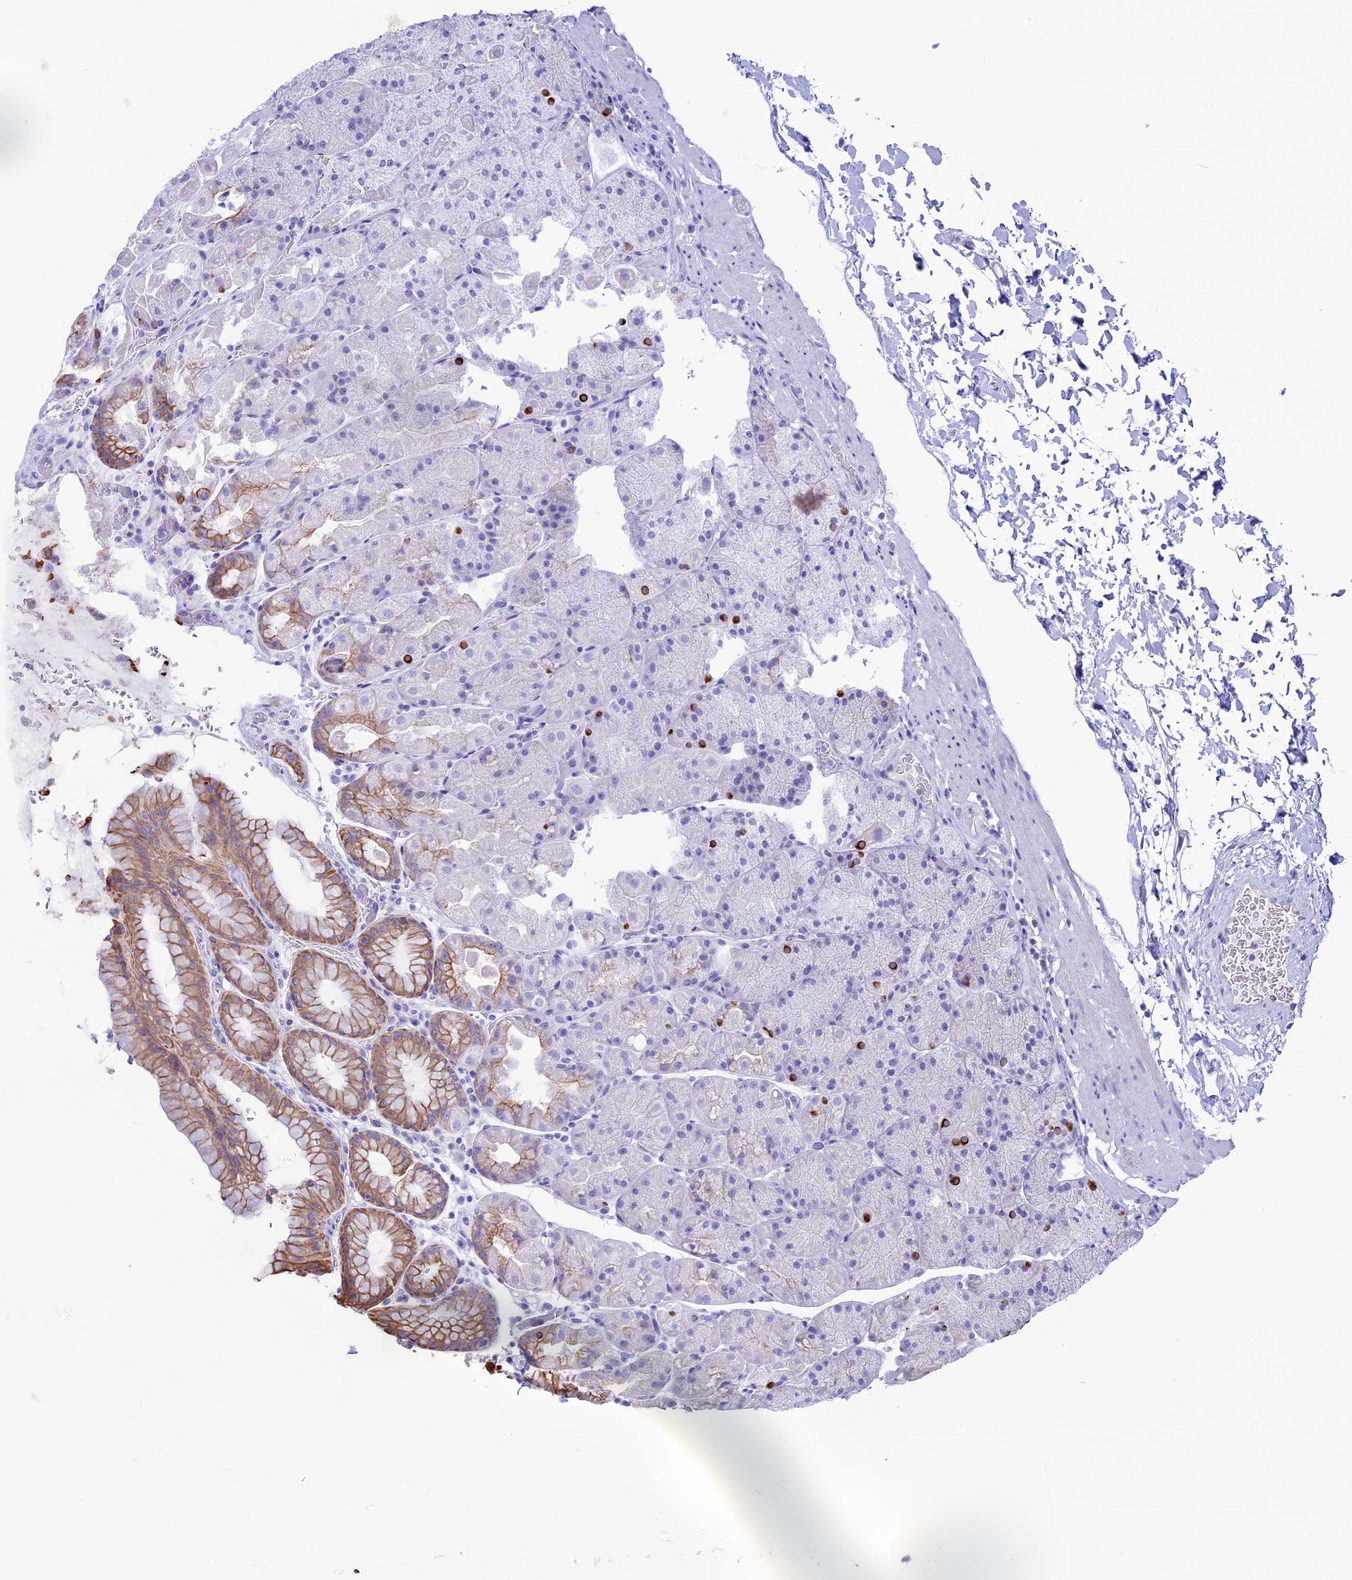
{"staining": {"intensity": "moderate", "quantity": "25%-75%", "location": "cytoplasmic/membranous,nuclear"}, "tissue": "stomach", "cell_type": "Glandular cells", "image_type": "normal", "snomed": [{"axis": "morphology", "description": "Normal tissue, NOS"}, {"axis": "topography", "description": "Stomach, upper"}, {"axis": "topography", "description": "Stomach, lower"}], "caption": "The histopathology image shows staining of benign stomach, revealing moderate cytoplasmic/membranous,nuclear protein expression (brown color) within glandular cells.", "gene": "CDAN1", "patient": {"sex": "male", "age": 67}}